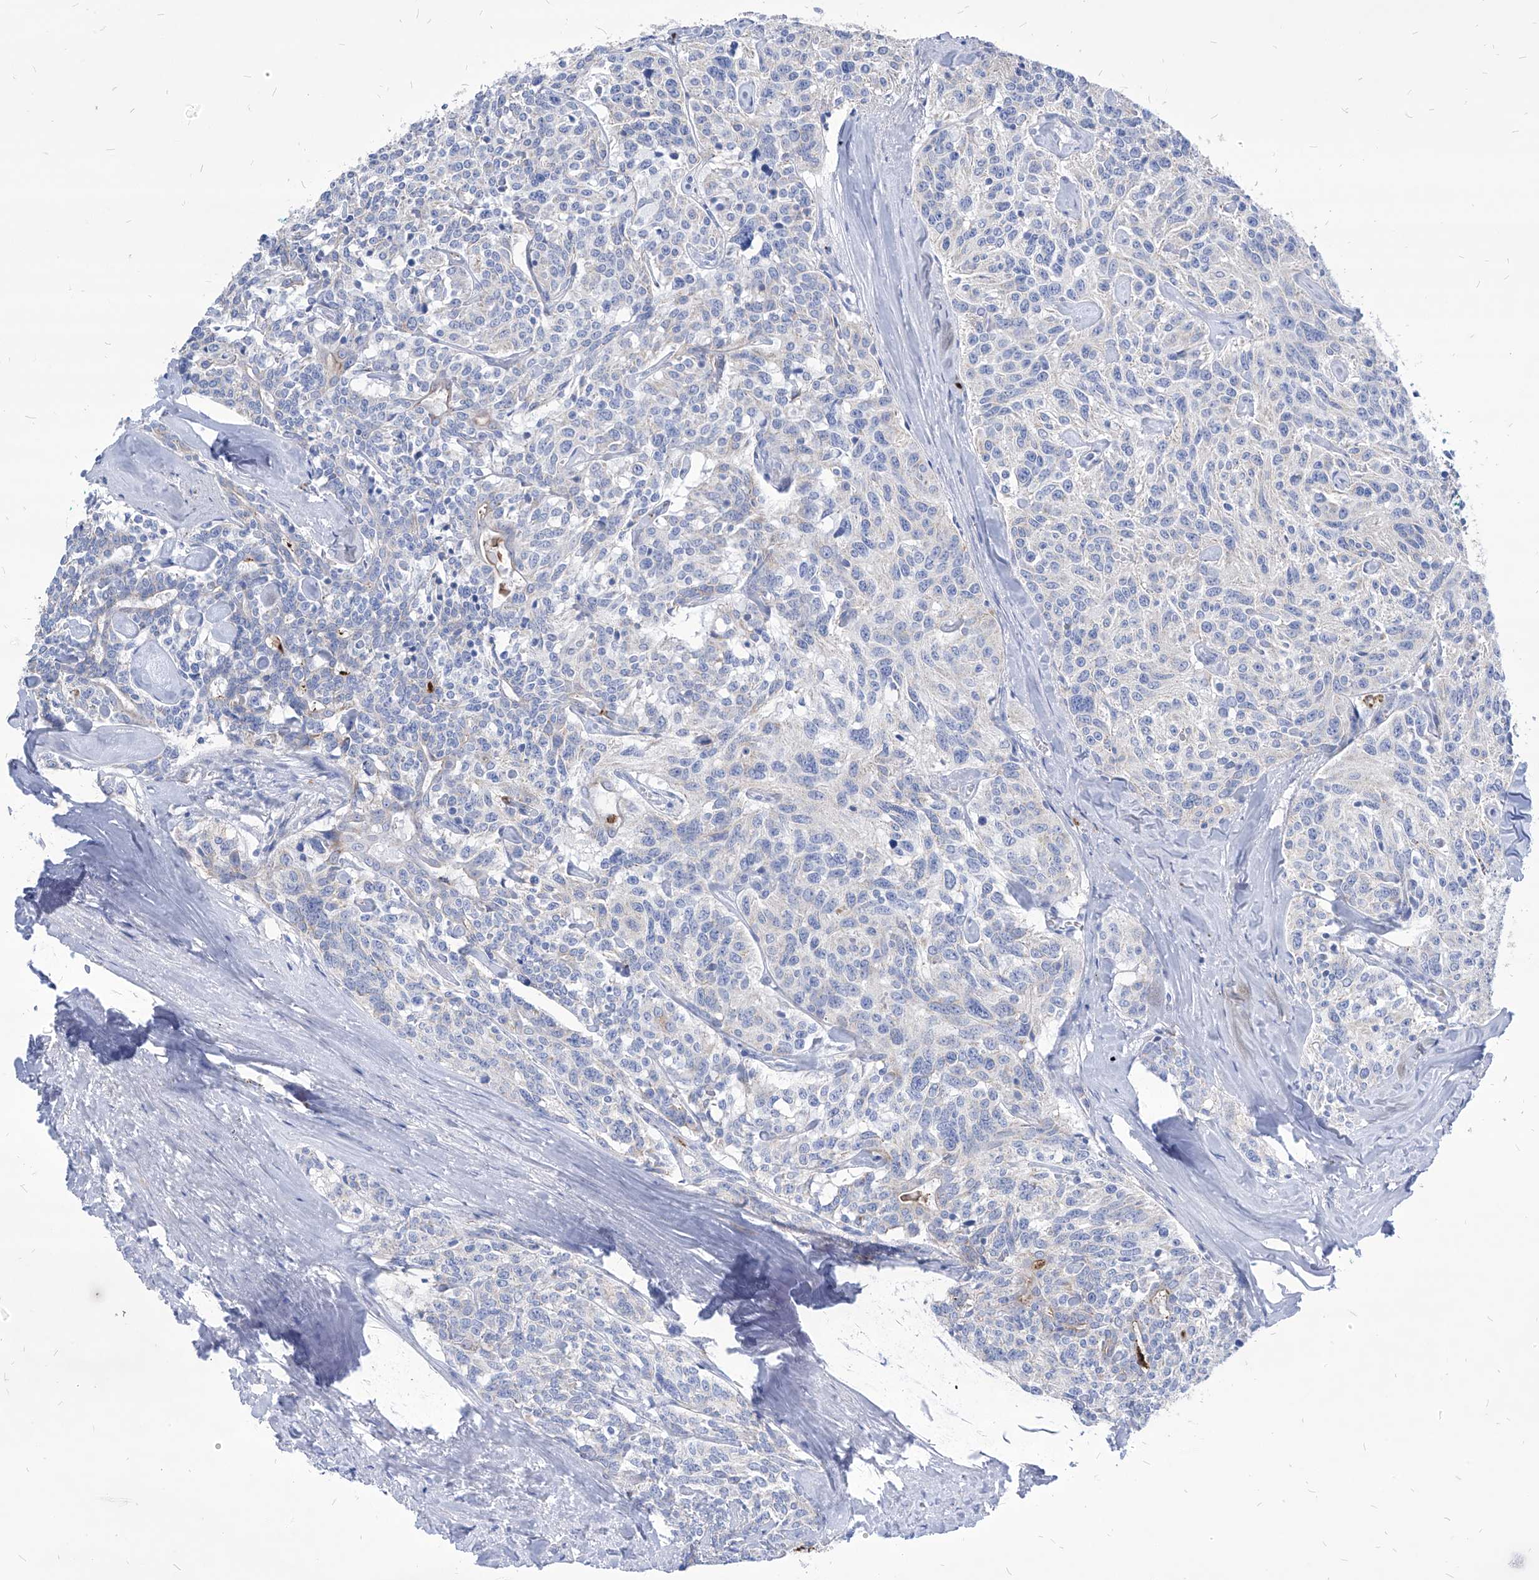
{"staining": {"intensity": "negative", "quantity": "none", "location": "none"}, "tissue": "carcinoid", "cell_type": "Tumor cells", "image_type": "cancer", "snomed": [{"axis": "morphology", "description": "Carcinoid, malignant, NOS"}, {"axis": "topography", "description": "Lung"}], "caption": "Histopathology image shows no protein expression in tumor cells of carcinoid (malignant) tissue.", "gene": "COQ3", "patient": {"sex": "female", "age": 46}}